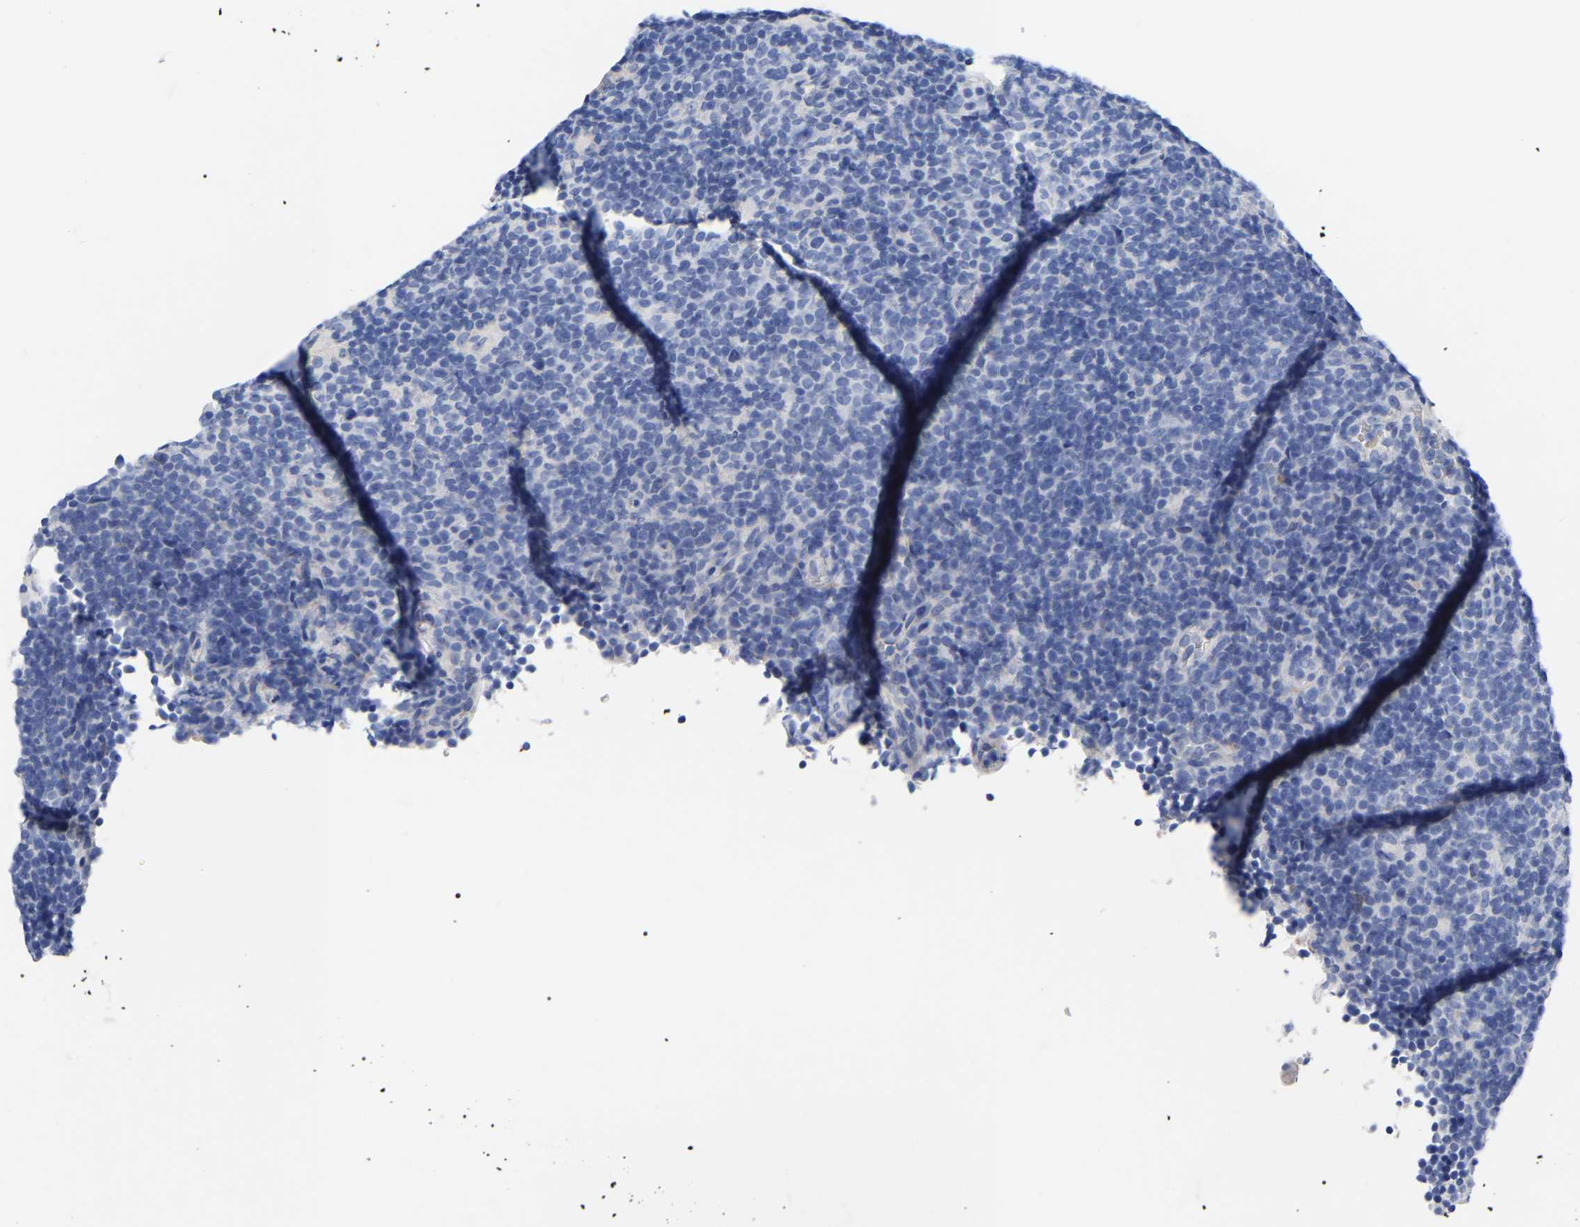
{"staining": {"intensity": "negative", "quantity": "none", "location": "none"}, "tissue": "lymphoma", "cell_type": "Tumor cells", "image_type": "cancer", "snomed": [{"axis": "morphology", "description": "Hodgkin's disease, NOS"}, {"axis": "topography", "description": "Lymph node"}], "caption": "Tumor cells are negative for brown protein staining in Hodgkin's disease.", "gene": "GDF3", "patient": {"sex": "female", "age": 57}}